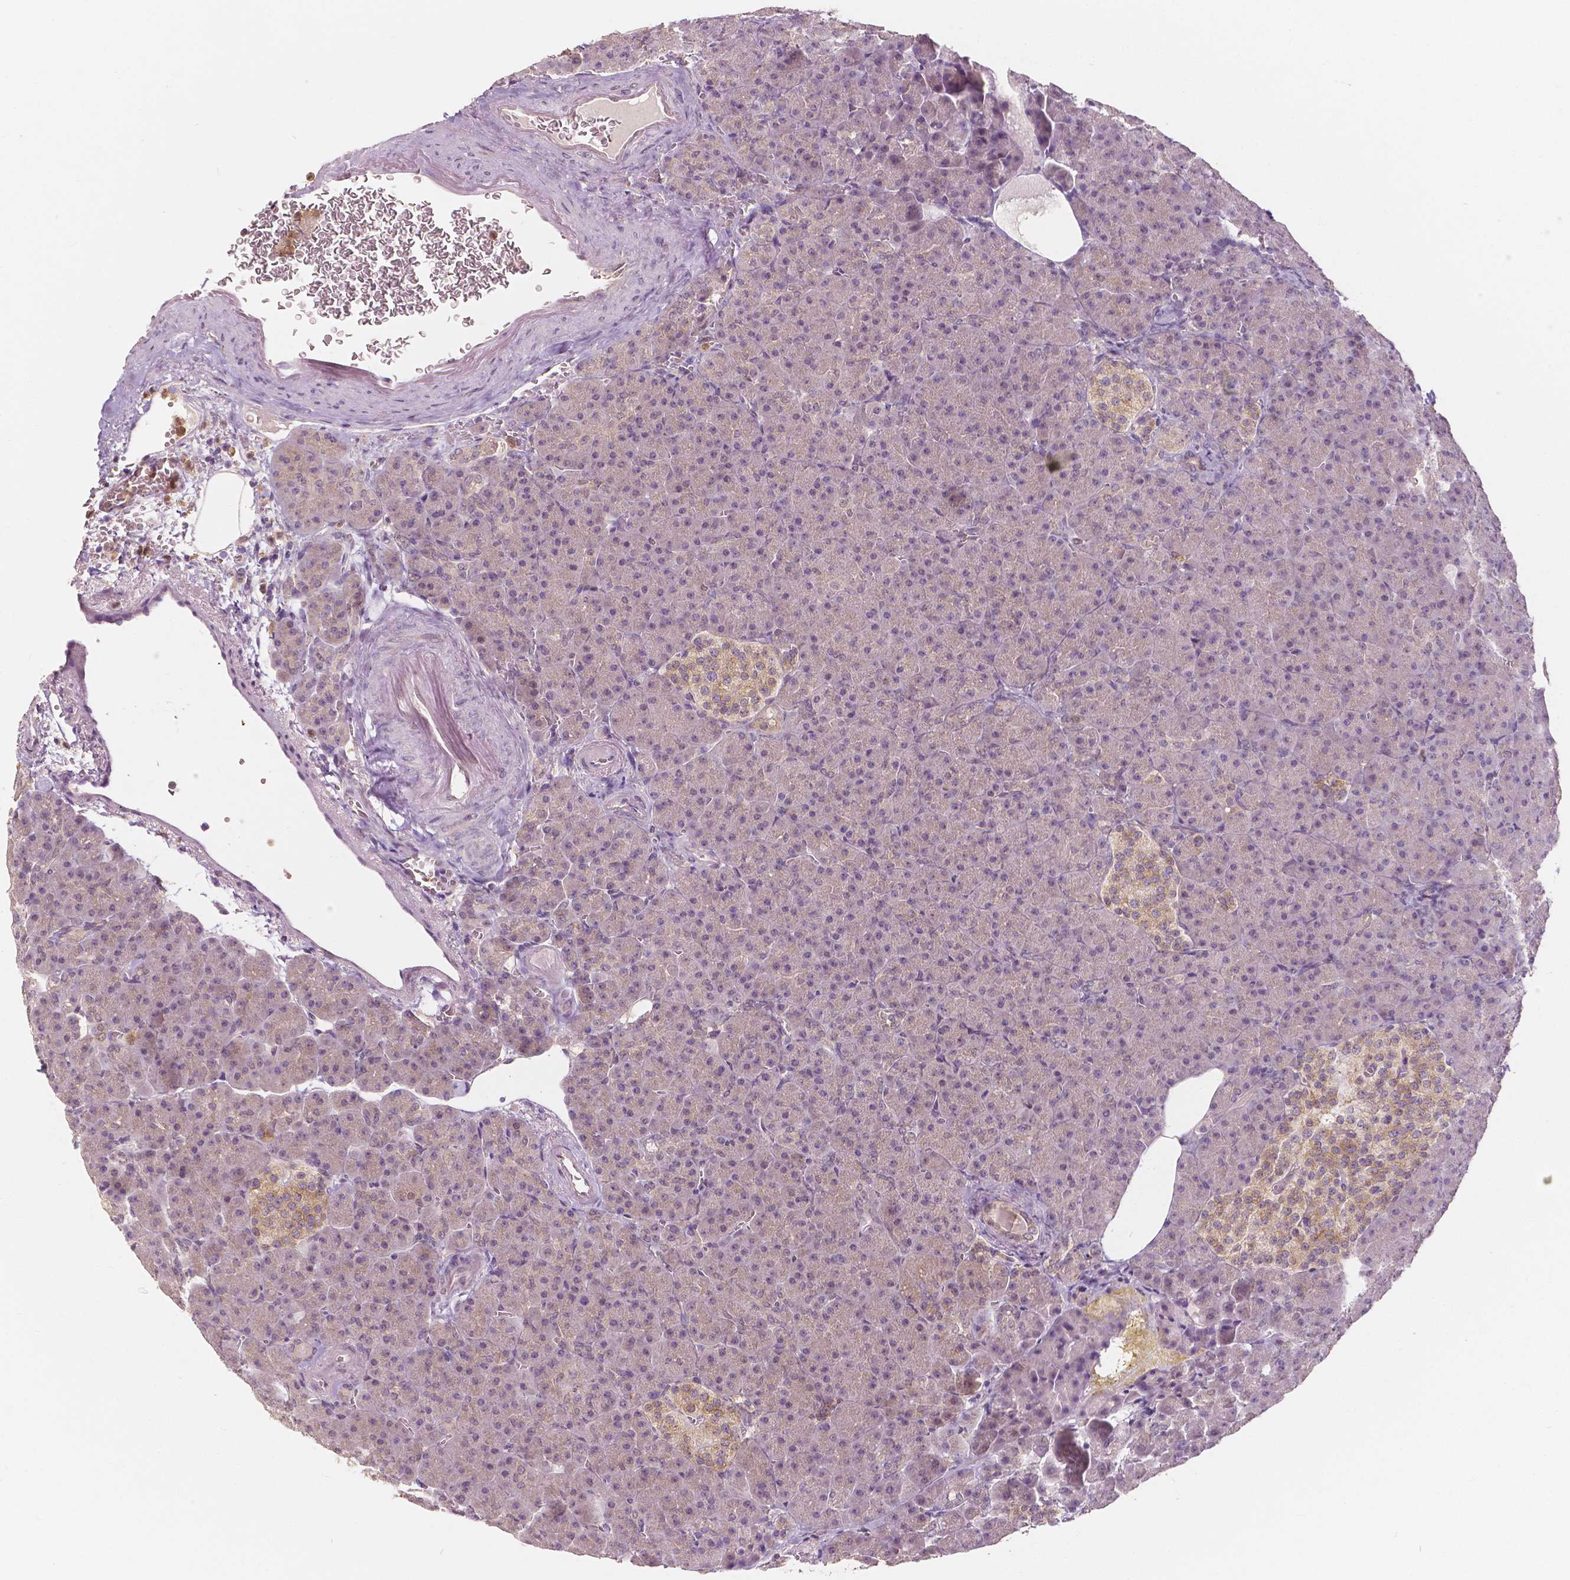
{"staining": {"intensity": "moderate", "quantity": "<25%", "location": "cytoplasmic/membranous,nuclear"}, "tissue": "pancreas", "cell_type": "Exocrine glandular cells", "image_type": "normal", "snomed": [{"axis": "morphology", "description": "Normal tissue, NOS"}, {"axis": "topography", "description": "Pancreas"}], "caption": "Human pancreas stained with a brown dye displays moderate cytoplasmic/membranous,nuclear positive staining in about <25% of exocrine glandular cells.", "gene": "NAPRT", "patient": {"sex": "female", "age": 74}}